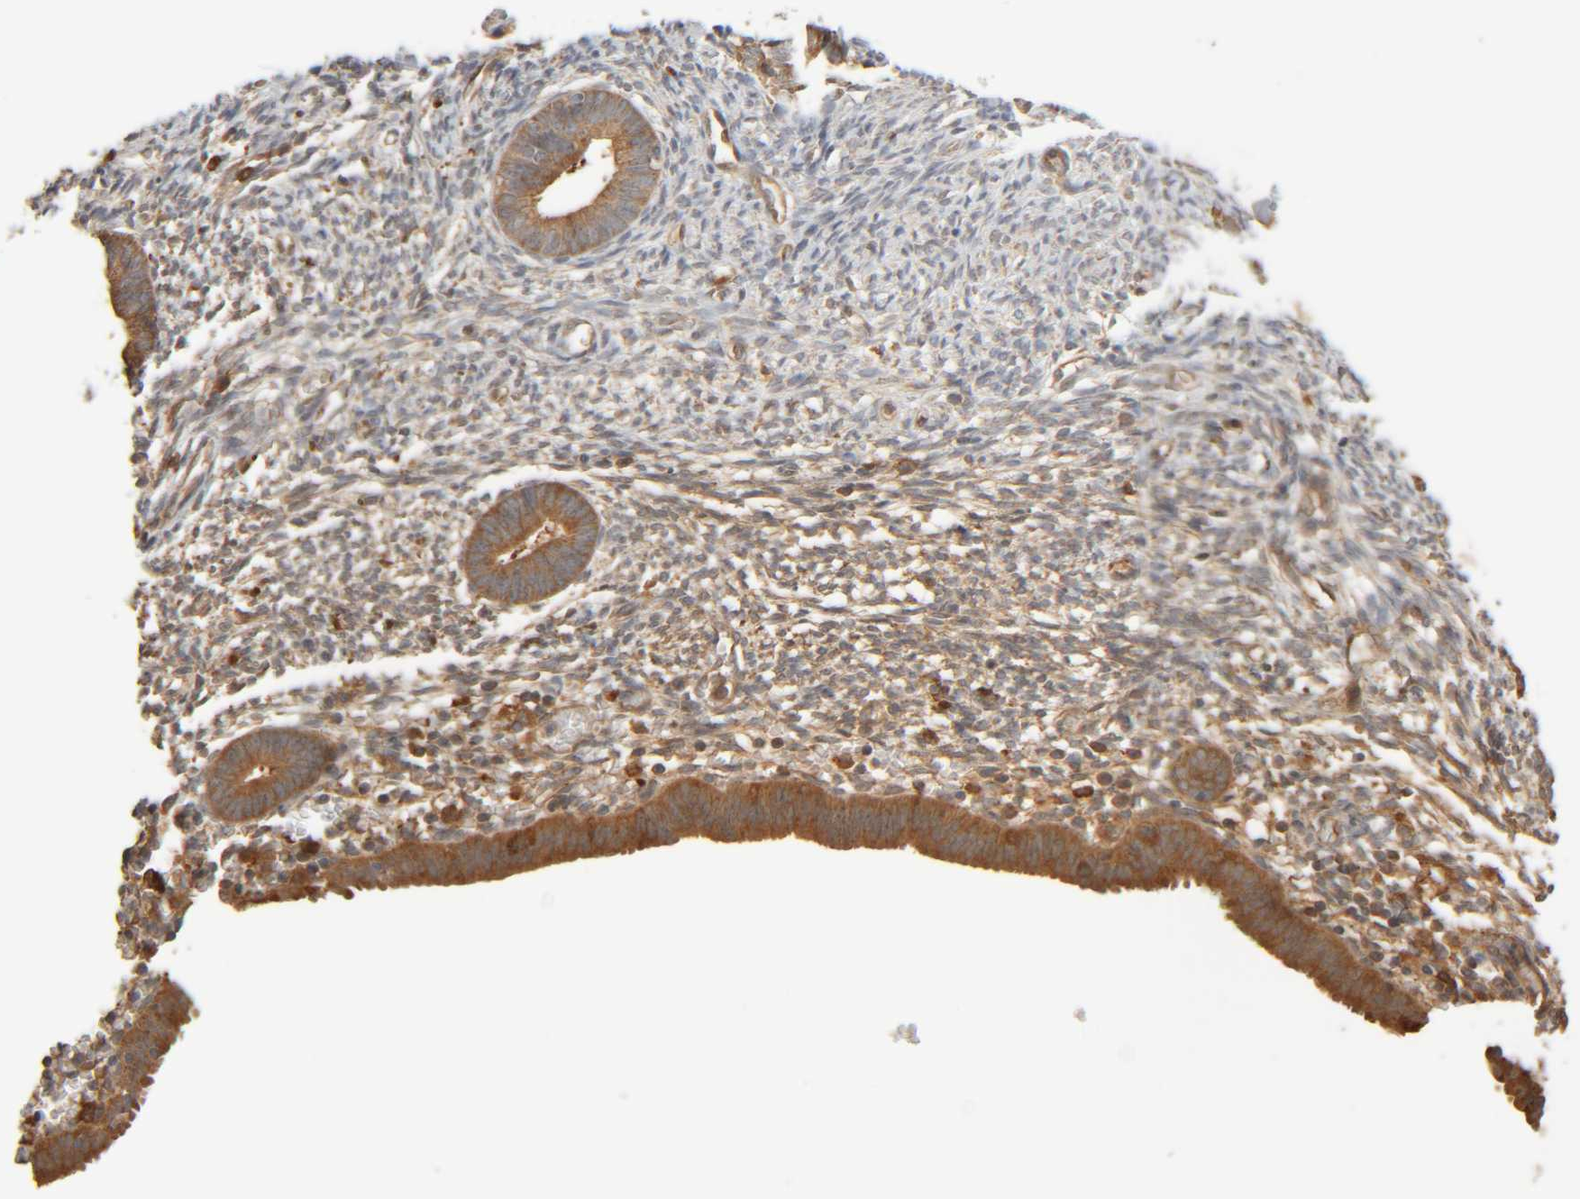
{"staining": {"intensity": "moderate", "quantity": ">75%", "location": "cytoplasmic/membranous"}, "tissue": "endometrium", "cell_type": "Cells in endometrial stroma", "image_type": "normal", "snomed": [{"axis": "morphology", "description": "Normal tissue, NOS"}, {"axis": "morphology", "description": "Atrophy, NOS"}, {"axis": "topography", "description": "Uterus"}, {"axis": "topography", "description": "Endometrium"}], "caption": "The immunohistochemical stain highlights moderate cytoplasmic/membranous staining in cells in endometrial stroma of benign endometrium. (DAB (3,3'-diaminobenzidine) IHC, brown staining for protein, blue staining for nuclei).", "gene": "TMEM192", "patient": {"sex": "female", "age": 68}}